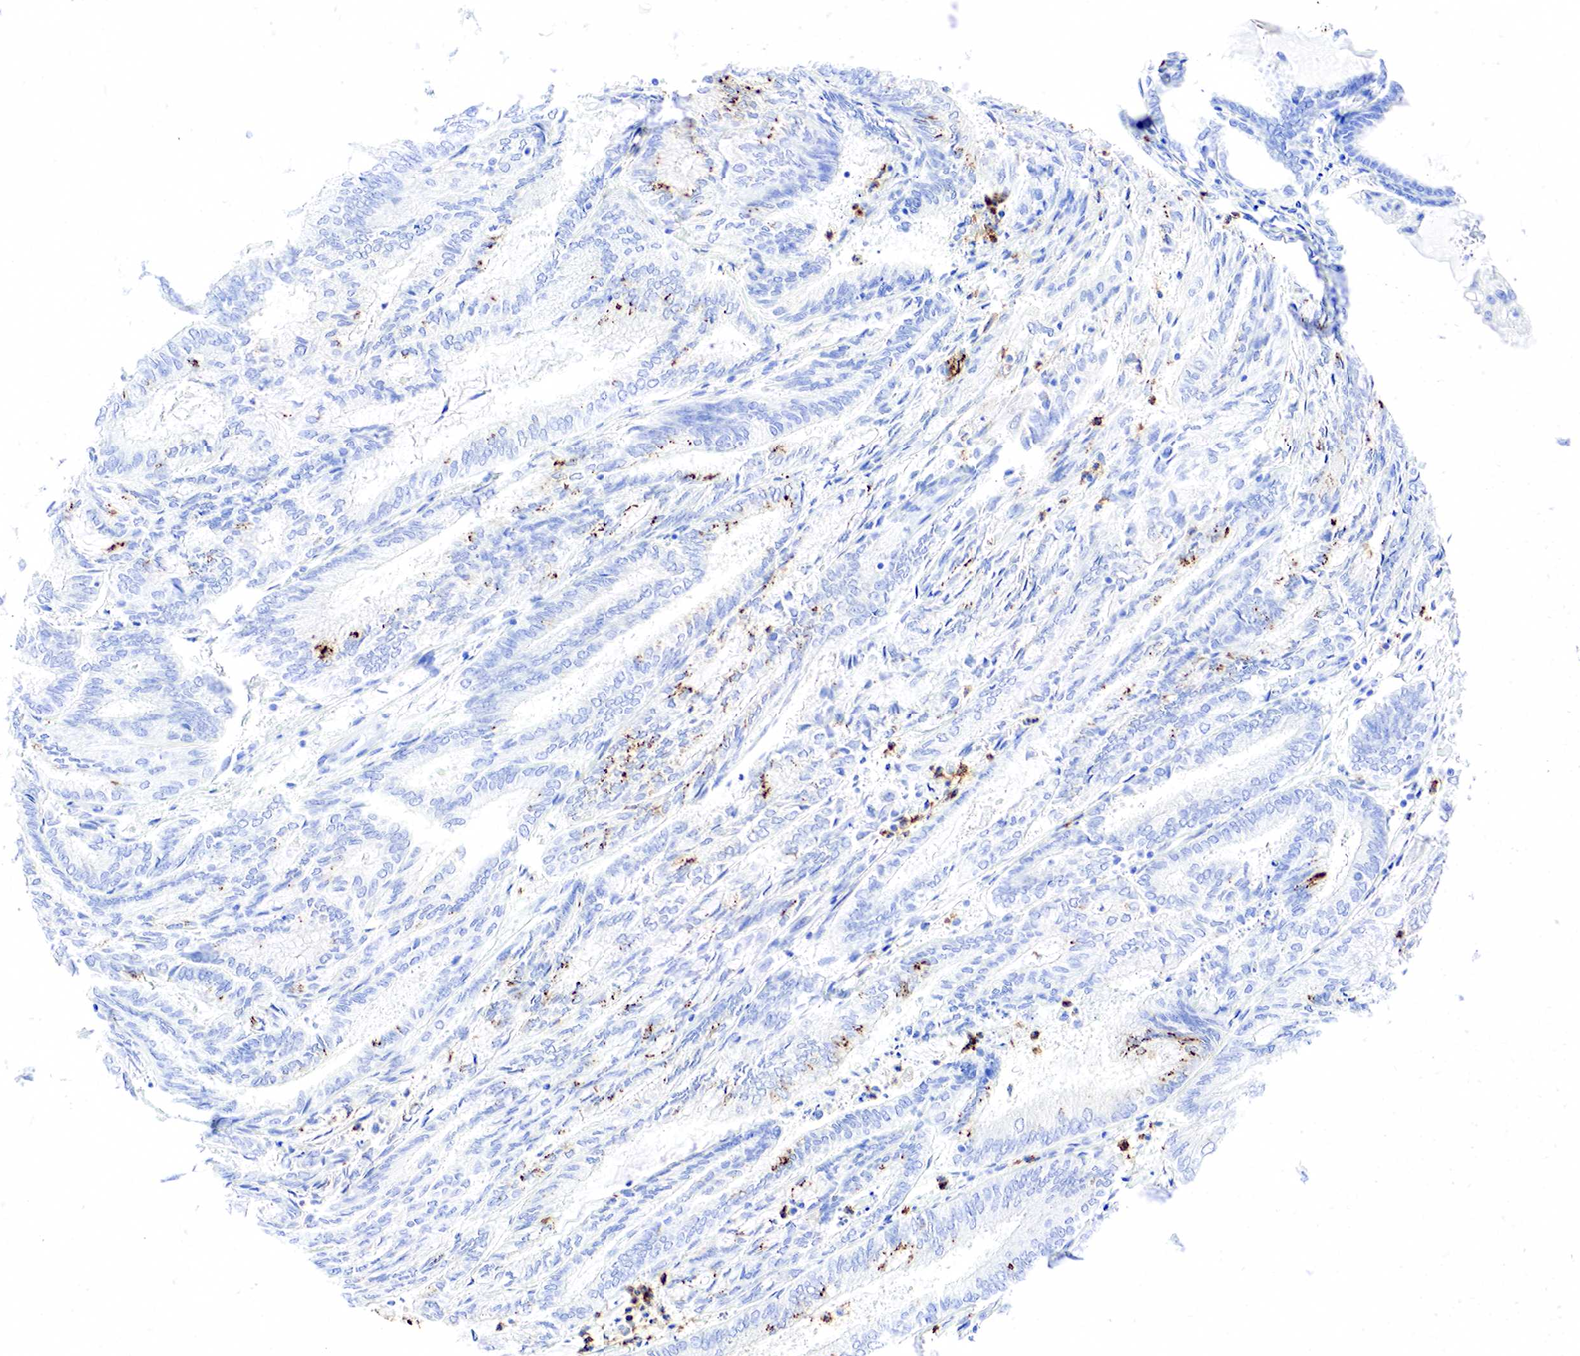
{"staining": {"intensity": "negative", "quantity": "none", "location": "none"}, "tissue": "endometrial cancer", "cell_type": "Tumor cells", "image_type": "cancer", "snomed": [{"axis": "morphology", "description": "Adenocarcinoma, NOS"}, {"axis": "topography", "description": "Endometrium"}], "caption": "Immunohistochemical staining of adenocarcinoma (endometrial) reveals no significant expression in tumor cells.", "gene": "FUT4", "patient": {"sex": "female", "age": 59}}